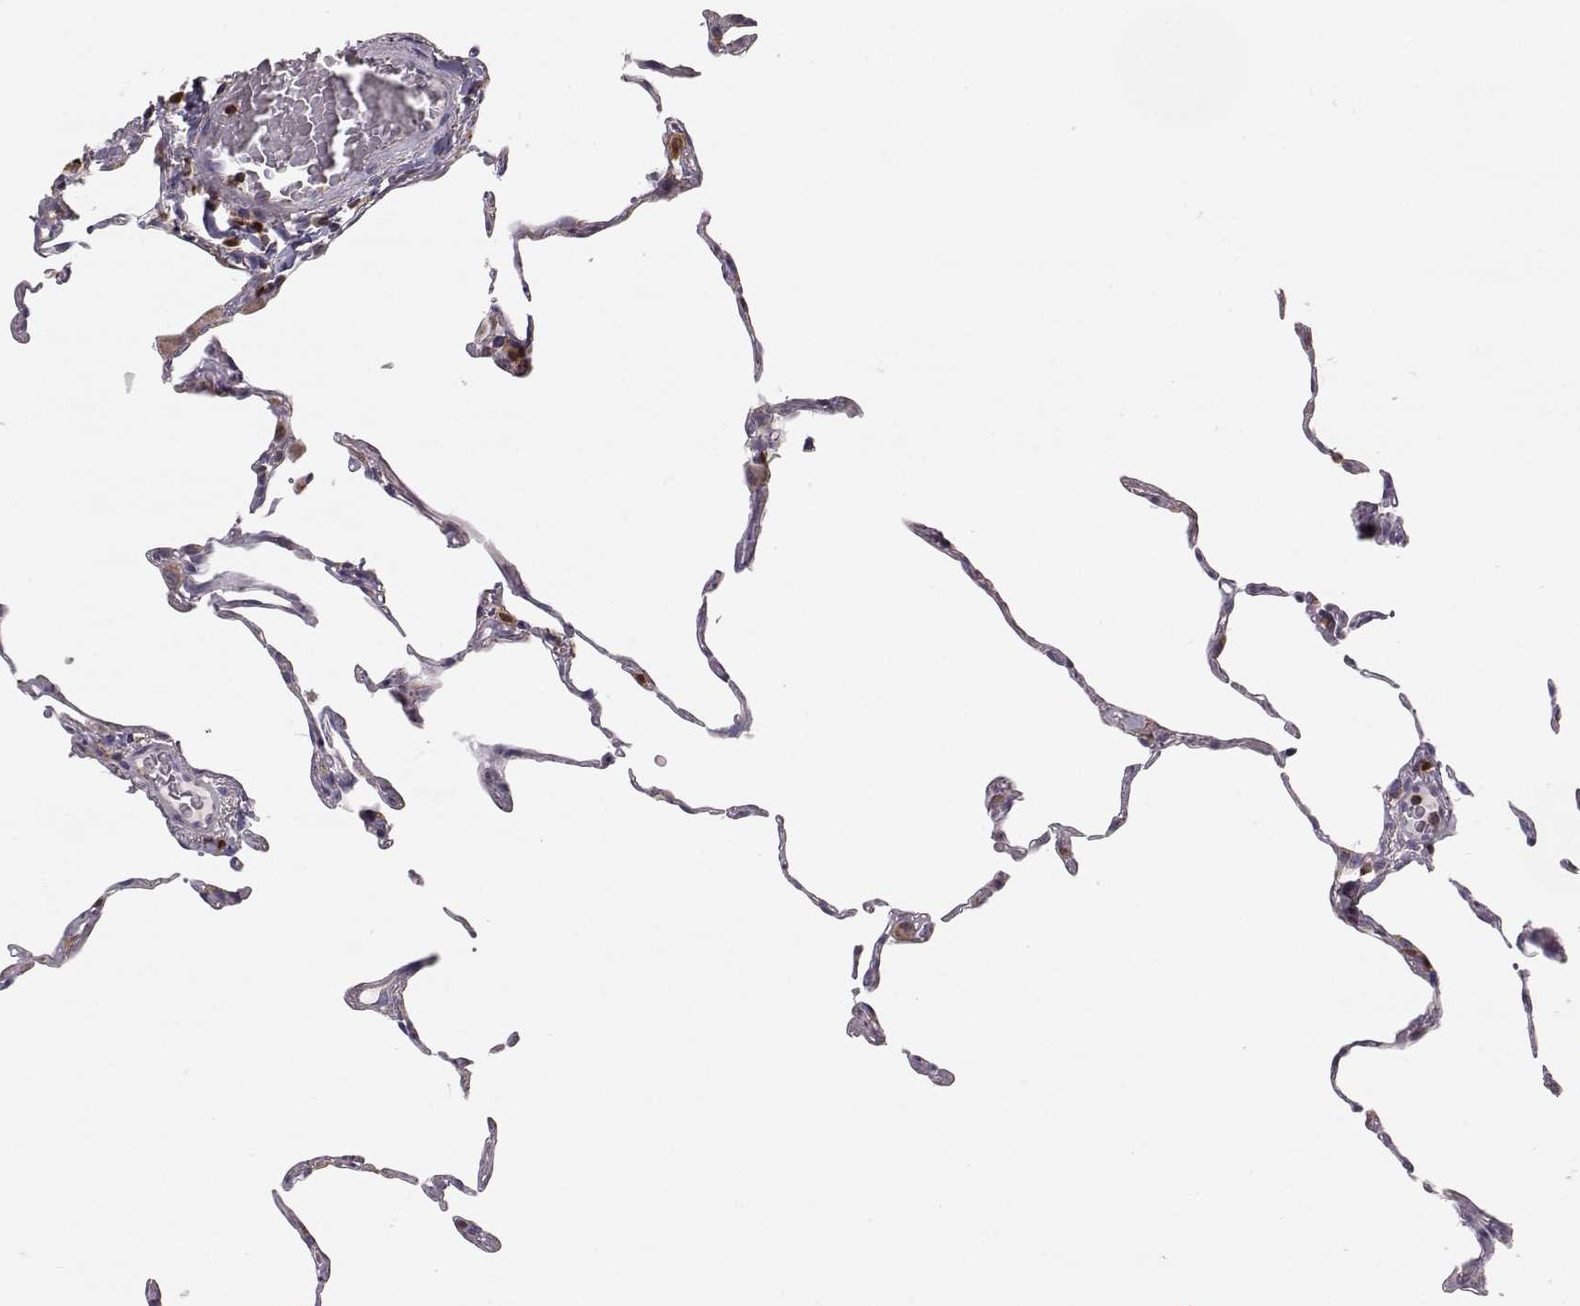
{"staining": {"intensity": "negative", "quantity": "none", "location": "none"}, "tissue": "lung", "cell_type": "Alveolar cells", "image_type": "normal", "snomed": [{"axis": "morphology", "description": "Normal tissue, NOS"}, {"axis": "topography", "description": "Lung"}], "caption": "Alveolar cells show no significant protein positivity in normal lung.", "gene": "GRAP2", "patient": {"sex": "female", "age": 57}}